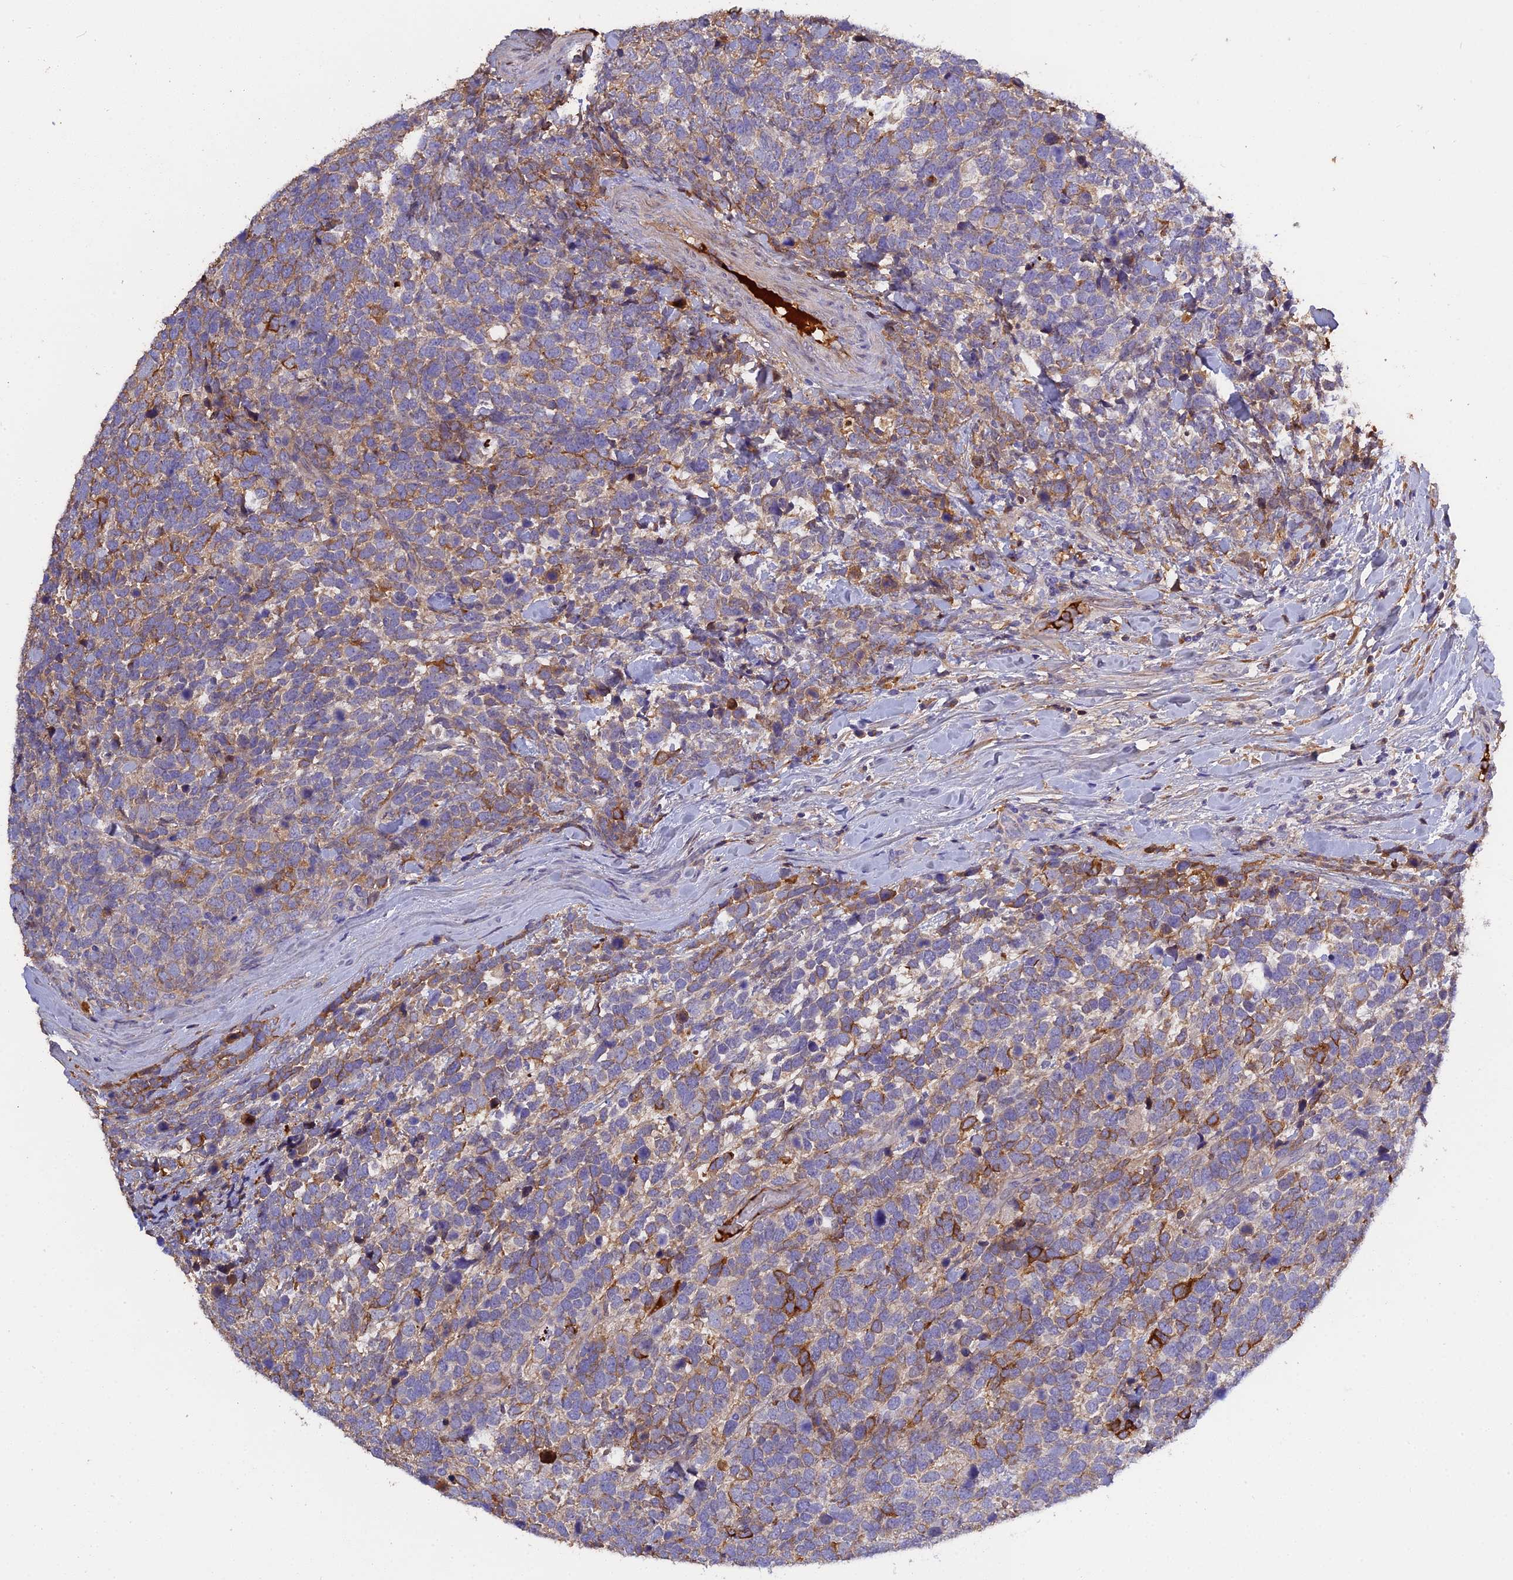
{"staining": {"intensity": "moderate", "quantity": "<25%", "location": "cytoplasmic/membranous"}, "tissue": "urothelial cancer", "cell_type": "Tumor cells", "image_type": "cancer", "snomed": [{"axis": "morphology", "description": "Urothelial carcinoma, High grade"}, {"axis": "topography", "description": "Urinary bladder"}], "caption": "Brown immunohistochemical staining in human urothelial cancer reveals moderate cytoplasmic/membranous staining in approximately <25% of tumor cells.", "gene": "PZP", "patient": {"sex": "female", "age": 82}}